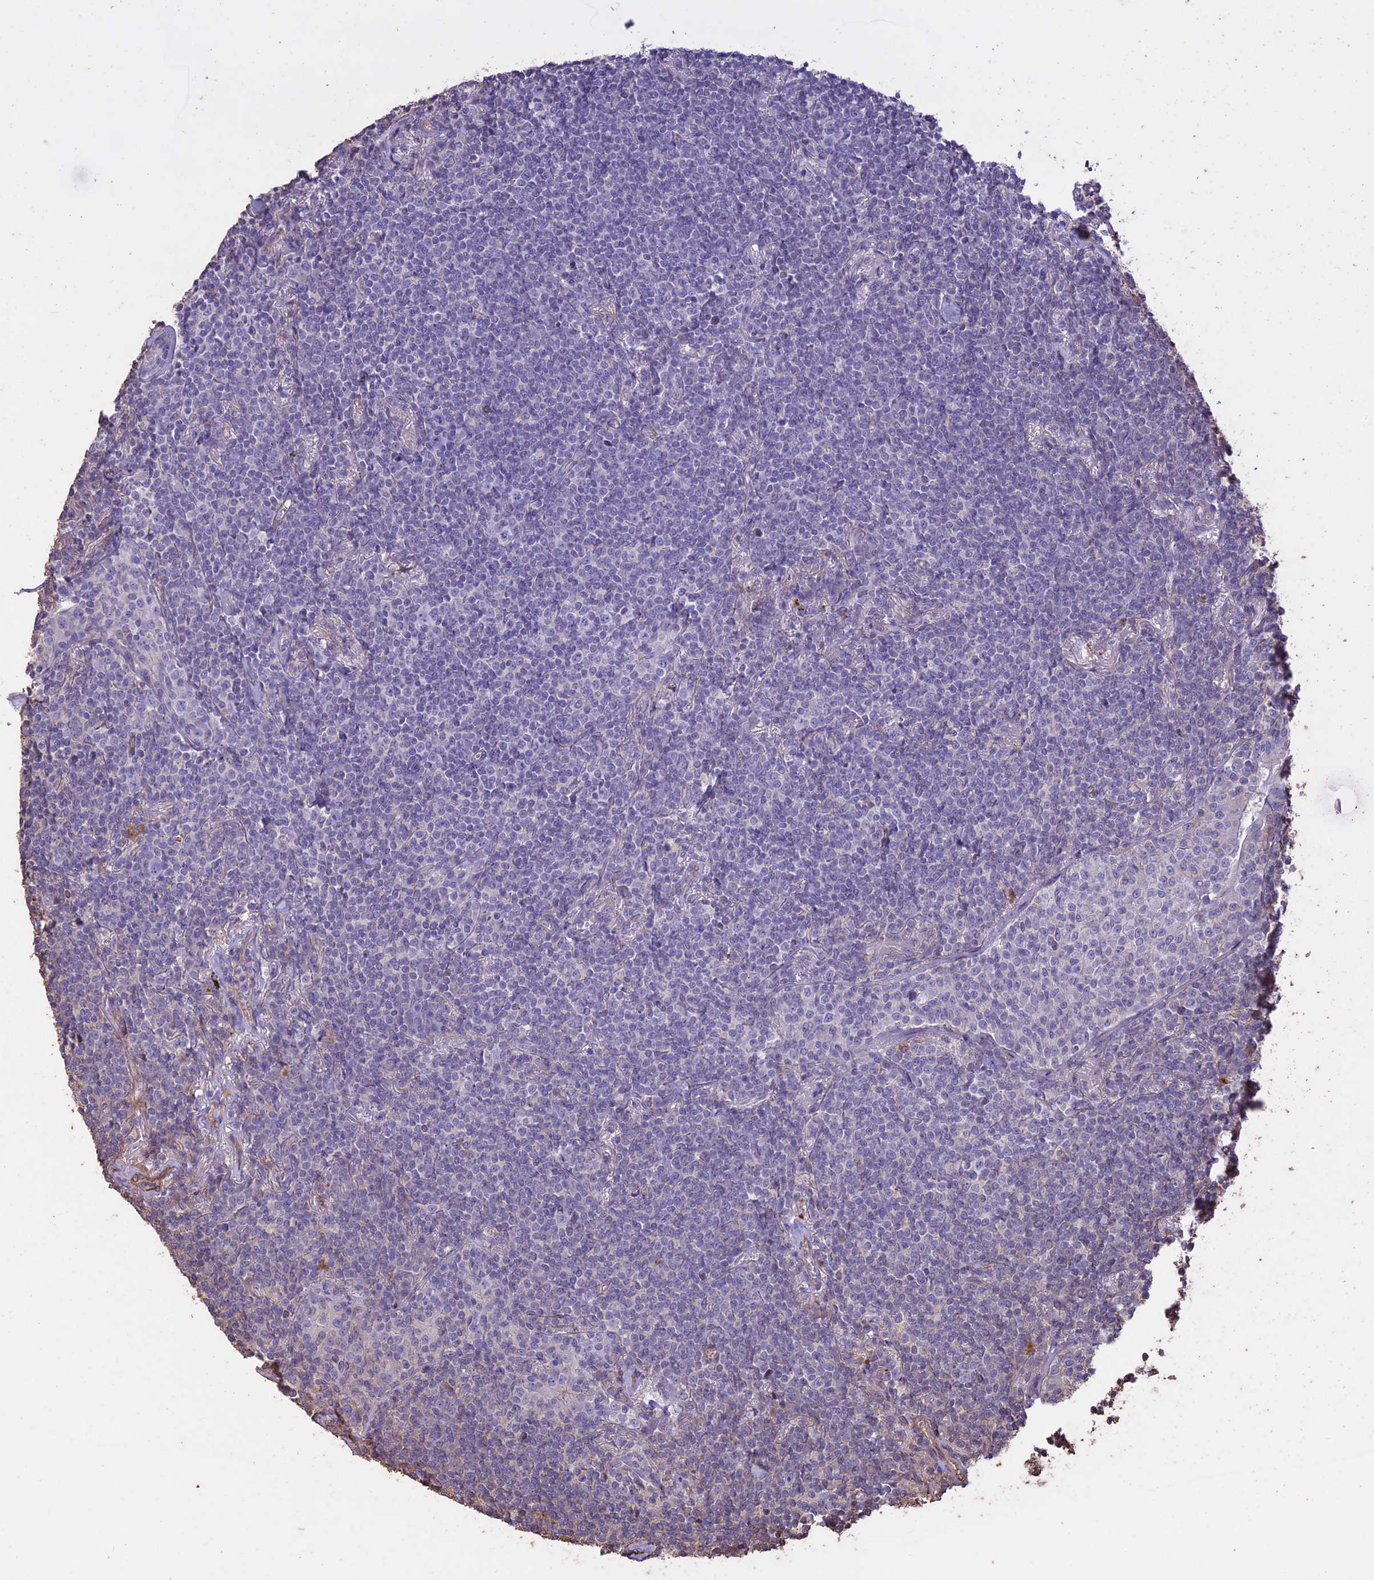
{"staining": {"intensity": "negative", "quantity": "none", "location": "none"}, "tissue": "lymphoma", "cell_type": "Tumor cells", "image_type": "cancer", "snomed": [{"axis": "morphology", "description": "Malignant lymphoma, non-Hodgkin's type, Low grade"}, {"axis": "topography", "description": "Lung"}], "caption": "Immunohistochemical staining of human lymphoma demonstrates no significant expression in tumor cells.", "gene": "CCDC148", "patient": {"sex": "female", "age": 71}}